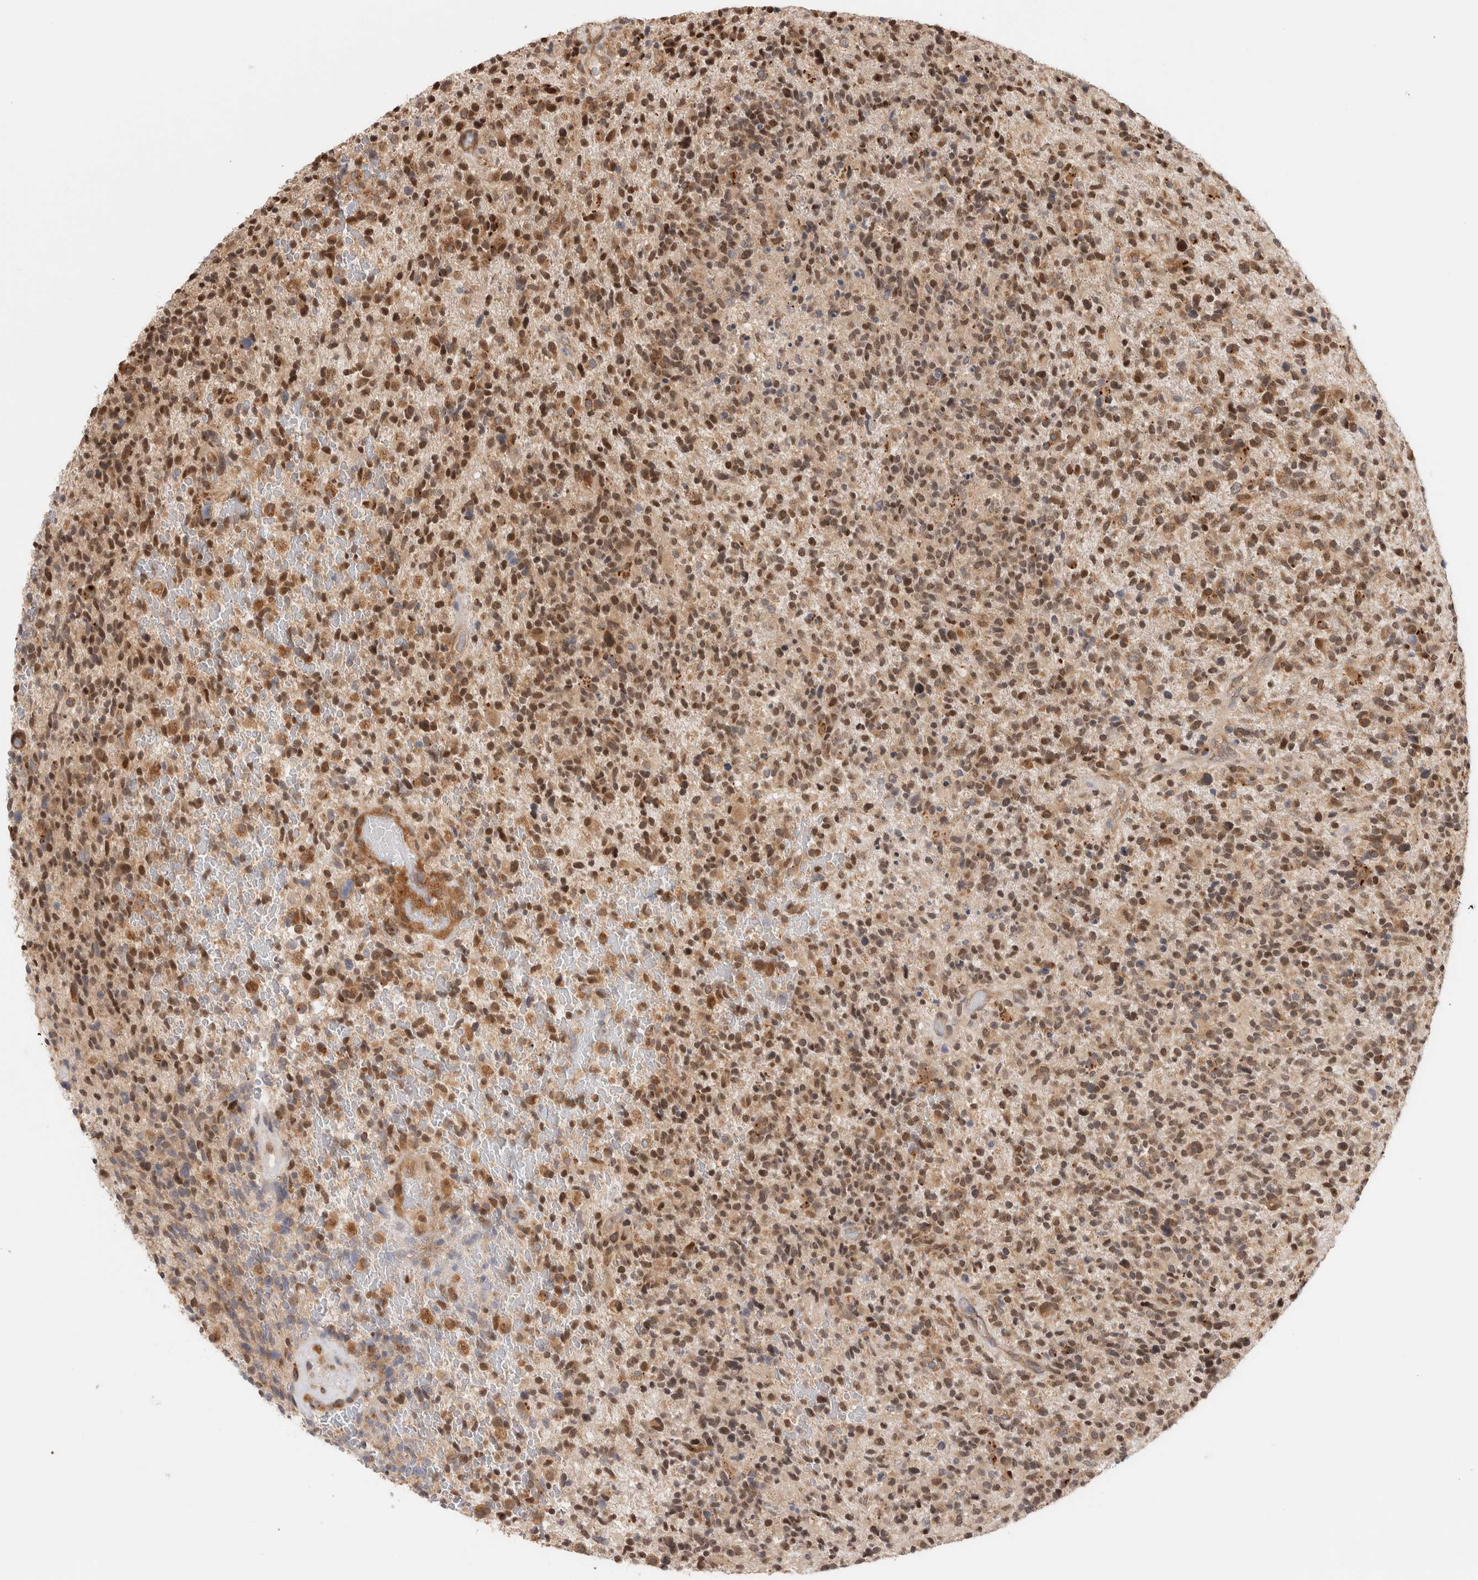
{"staining": {"intensity": "moderate", "quantity": ">75%", "location": "cytoplasmic/membranous,nuclear"}, "tissue": "glioma", "cell_type": "Tumor cells", "image_type": "cancer", "snomed": [{"axis": "morphology", "description": "Glioma, malignant, High grade"}, {"axis": "topography", "description": "Brain"}], "caption": "This photomicrograph displays immunohistochemistry staining of malignant glioma (high-grade), with medium moderate cytoplasmic/membranous and nuclear staining in about >75% of tumor cells.", "gene": "ACTL9", "patient": {"sex": "male", "age": 72}}